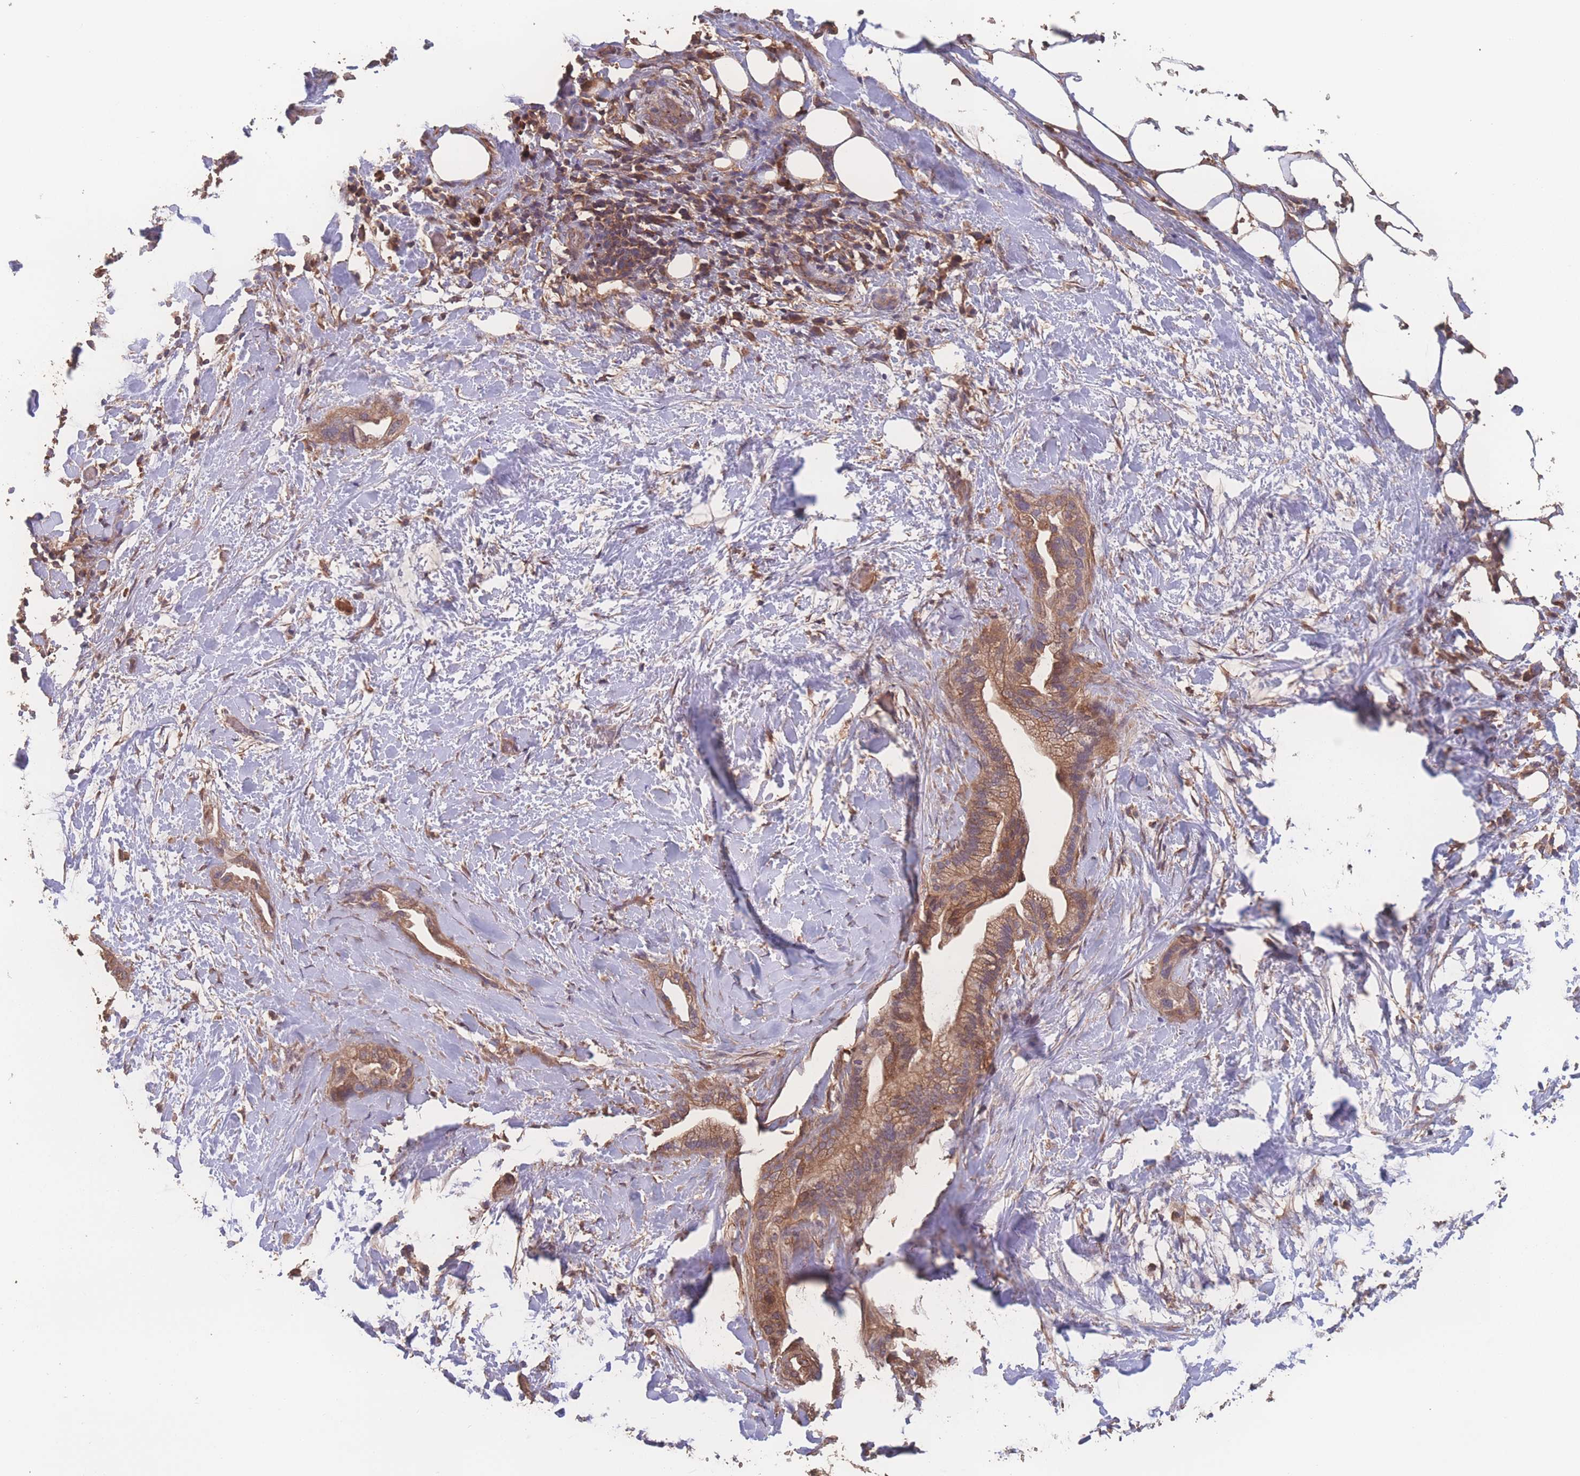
{"staining": {"intensity": "moderate", "quantity": ">75%", "location": "cytoplasmic/membranous"}, "tissue": "pancreatic cancer", "cell_type": "Tumor cells", "image_type": "cancer", "snomed": [{"axis": "morphology", "description": "Adenocarcinoma, NOS"}, {"axis": "topography", "description": "Pancreas"}], "caption": "Pancreatic cancer stained for a protein (brown) demonstrates moderate cytoplasmic/membranous positive expression in approximately >75% of tumor cells.", "gene": "ATXN10", "patient": {"sex": "male", "age": 44}}